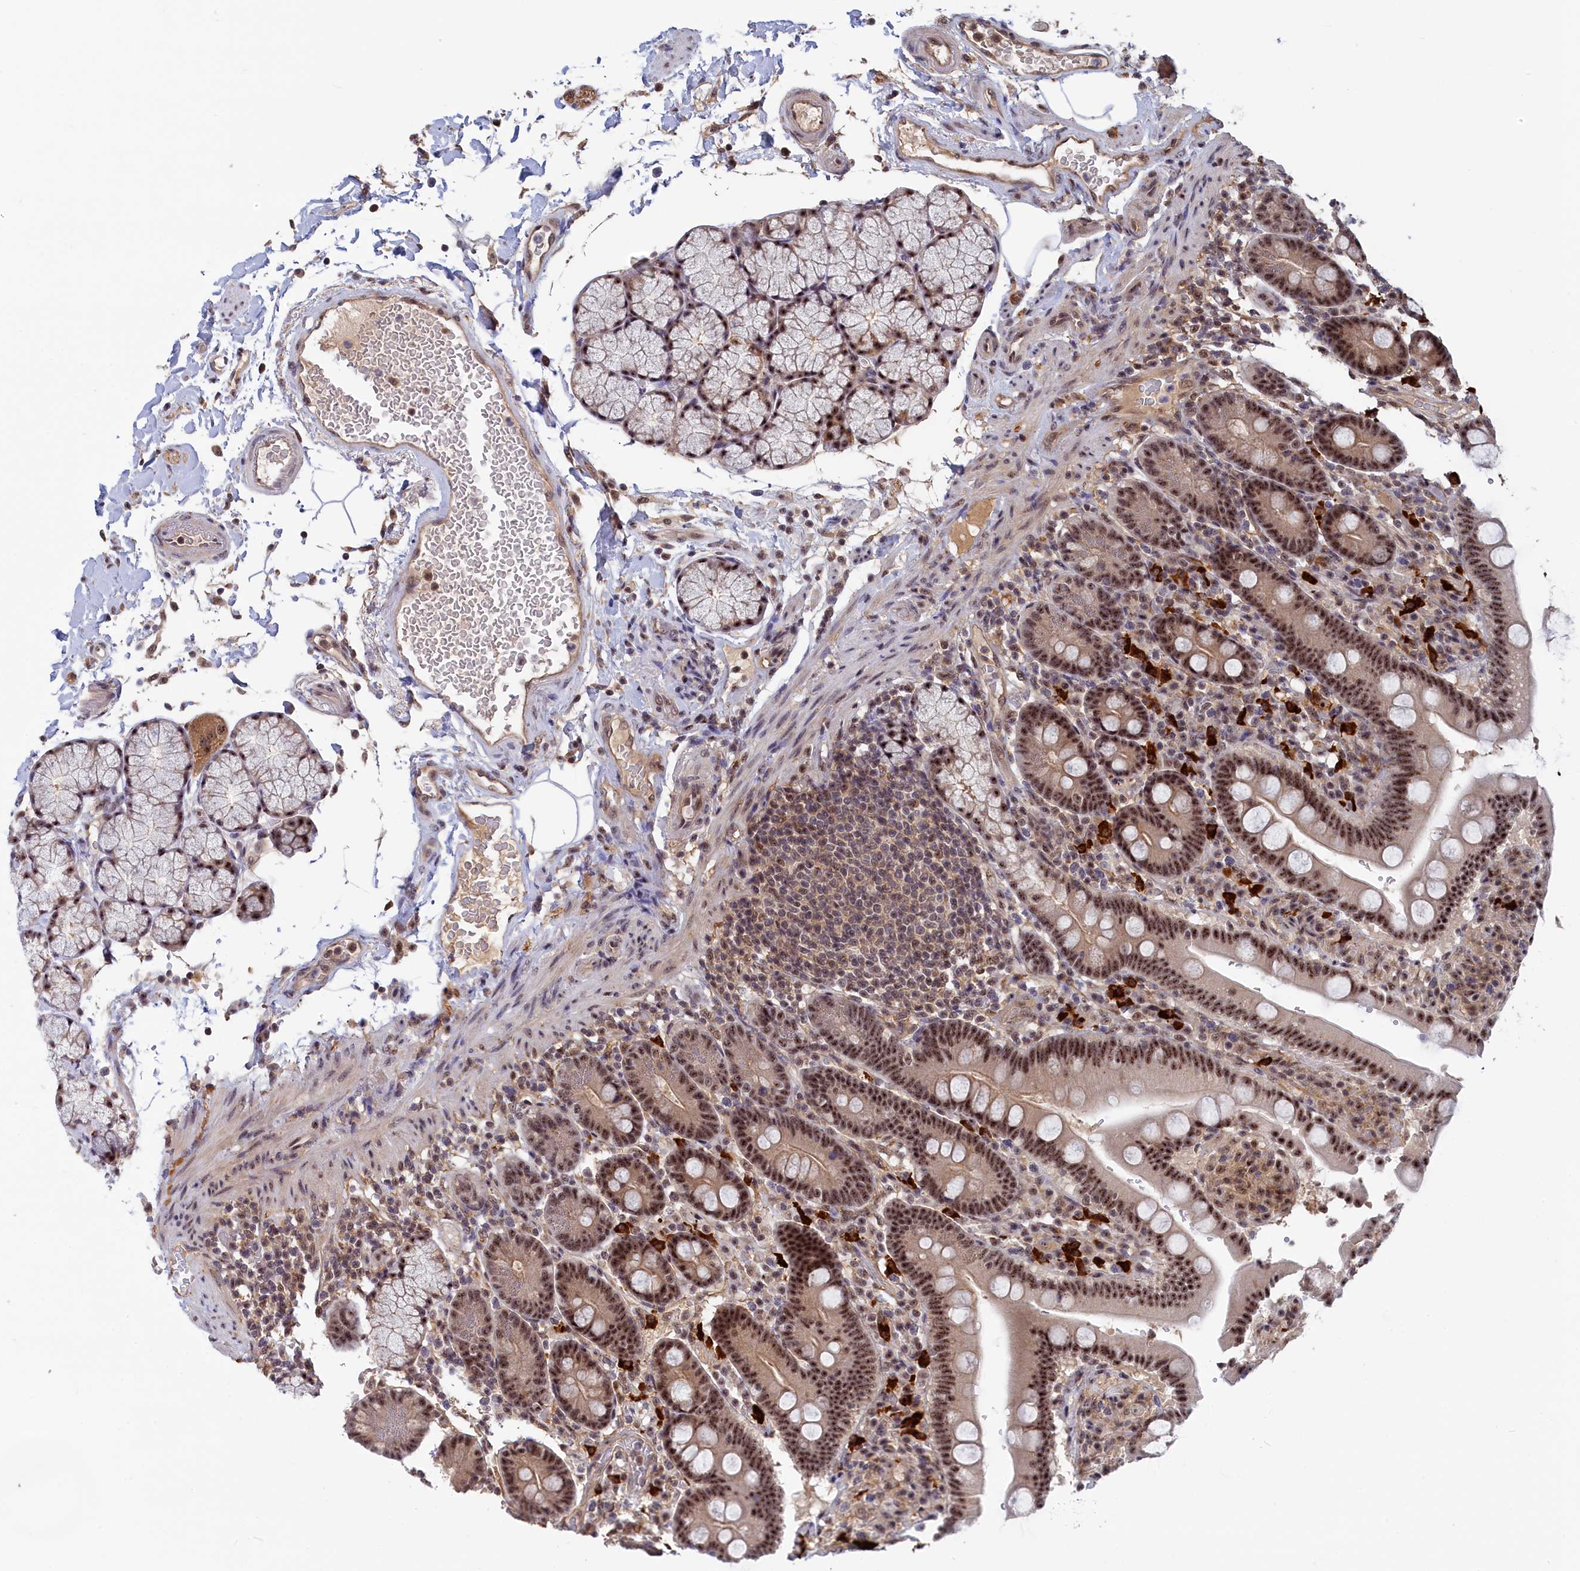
{"staining": {"intensity": "moderate", "quantity": ">75%", "location": "nuclear"}, "tissue": "duodenum", "cell_type": "Glandular cells", "image_type": "normal", "snomed": [{"axis": "morphology", "description": "Normal tissue, NOS"}, {"axis": "topography", "description": "Small intestine, NOS"}], "caption": "Protein analysis of benign duodenum displays moderate nuclear expression in approximately >75% of glandular cells.", "gene": "TAB1", "patient": {"sex": "female", "age": 71}}